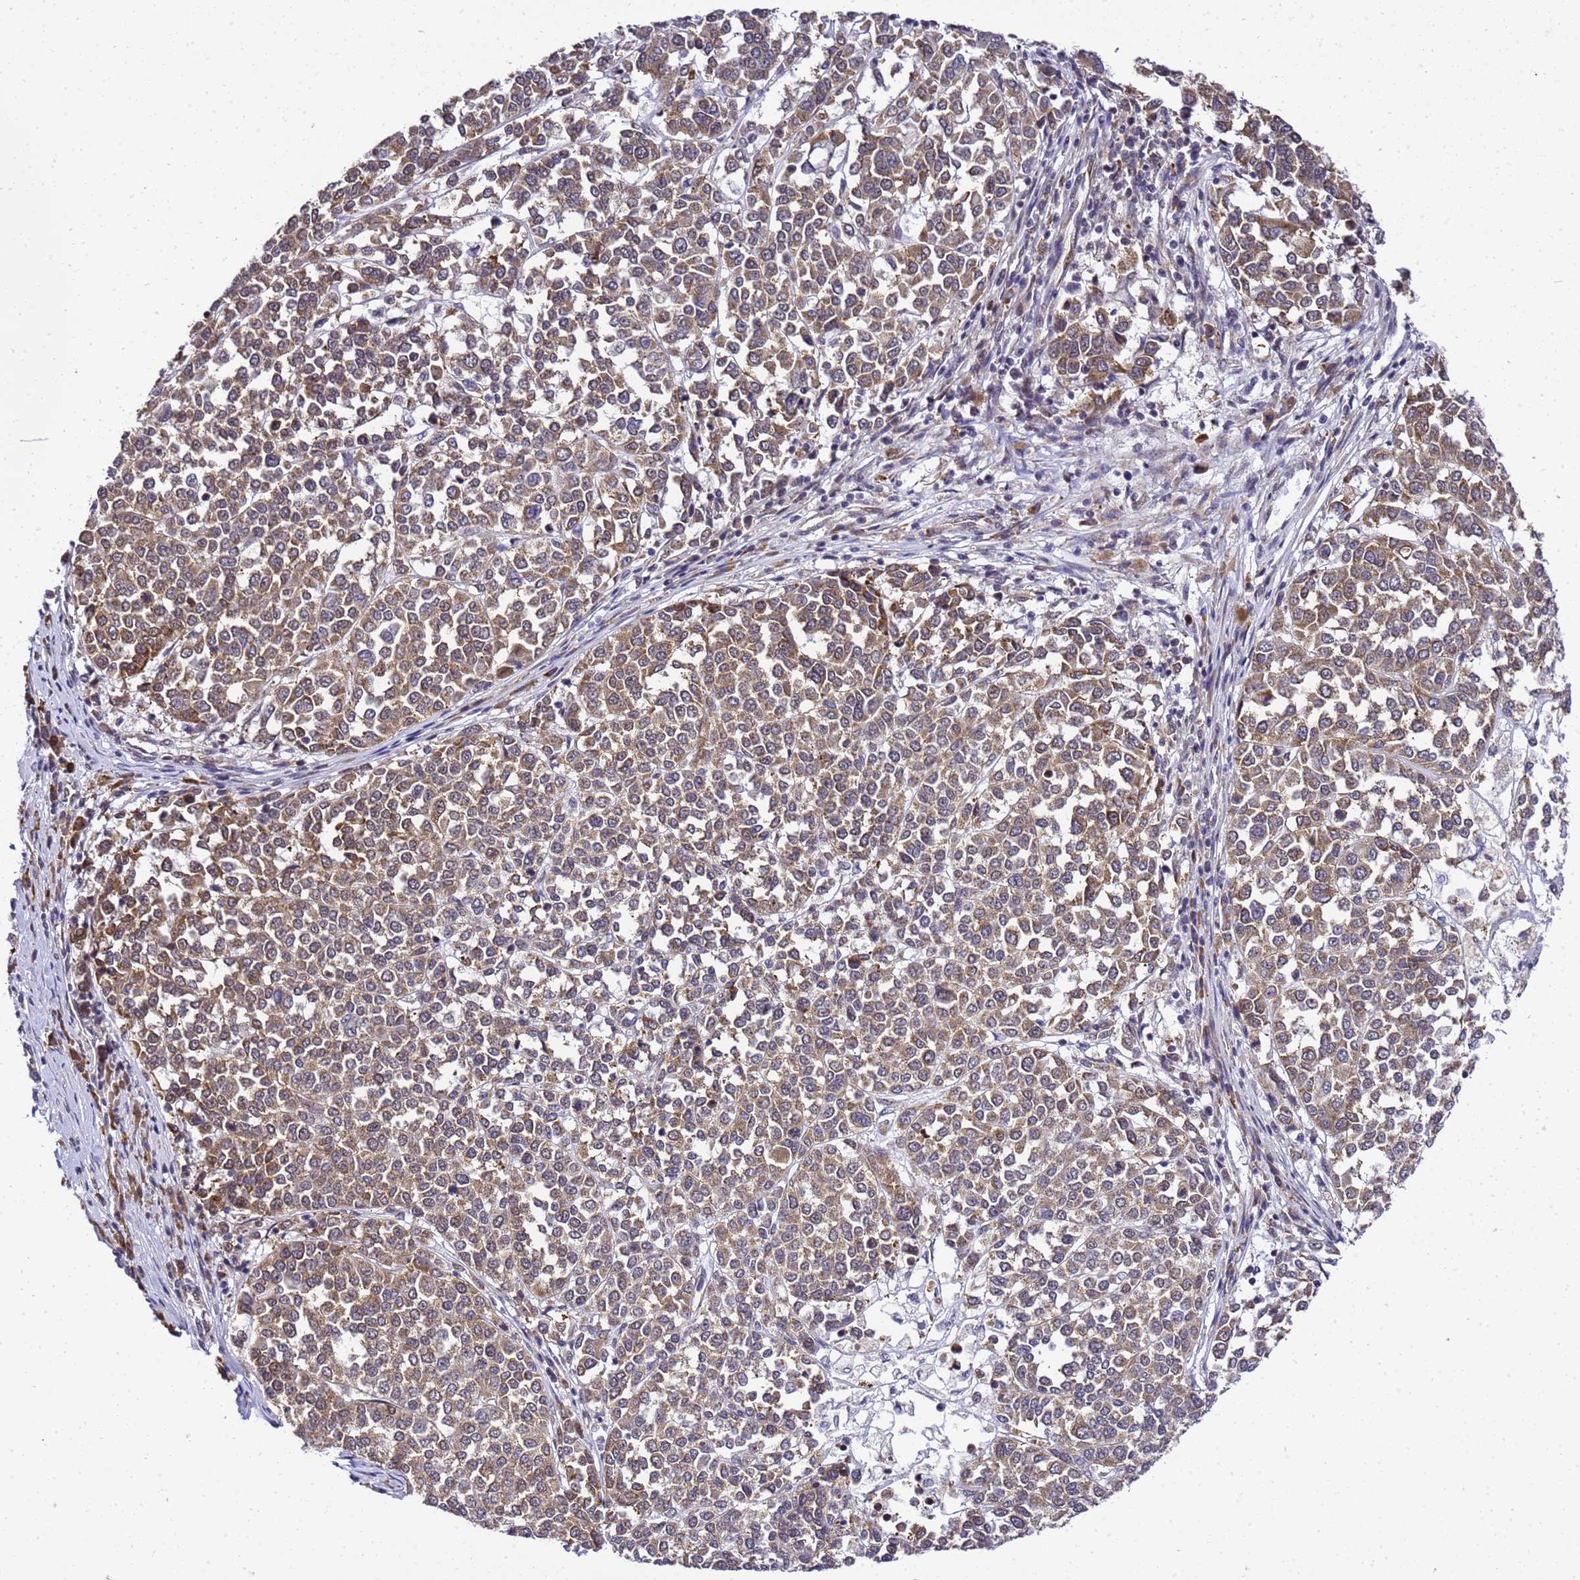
{"staining": {"intensity": "moderate", "quantity": ">75%", "location": "cytoplasmic/membranous"}, "tissue": "melanoma", "cell_type": "Tumor cells", "image_type": "cancer", "snomed": [{"axis": "morphology", "description": "Malignant melanoma, Metastatic site"}, {"axis": "topography", "description": "Lymph node"}], "caption": "About >75% of tumor cells in malignant melanoma (metastatic site) demonstrate moderate cytoplasmic/membranous protein expression as visualized by brown immunohistochemical staining.", "gene": "SMN1", "patient": {"sex": "male", "age": 44}}